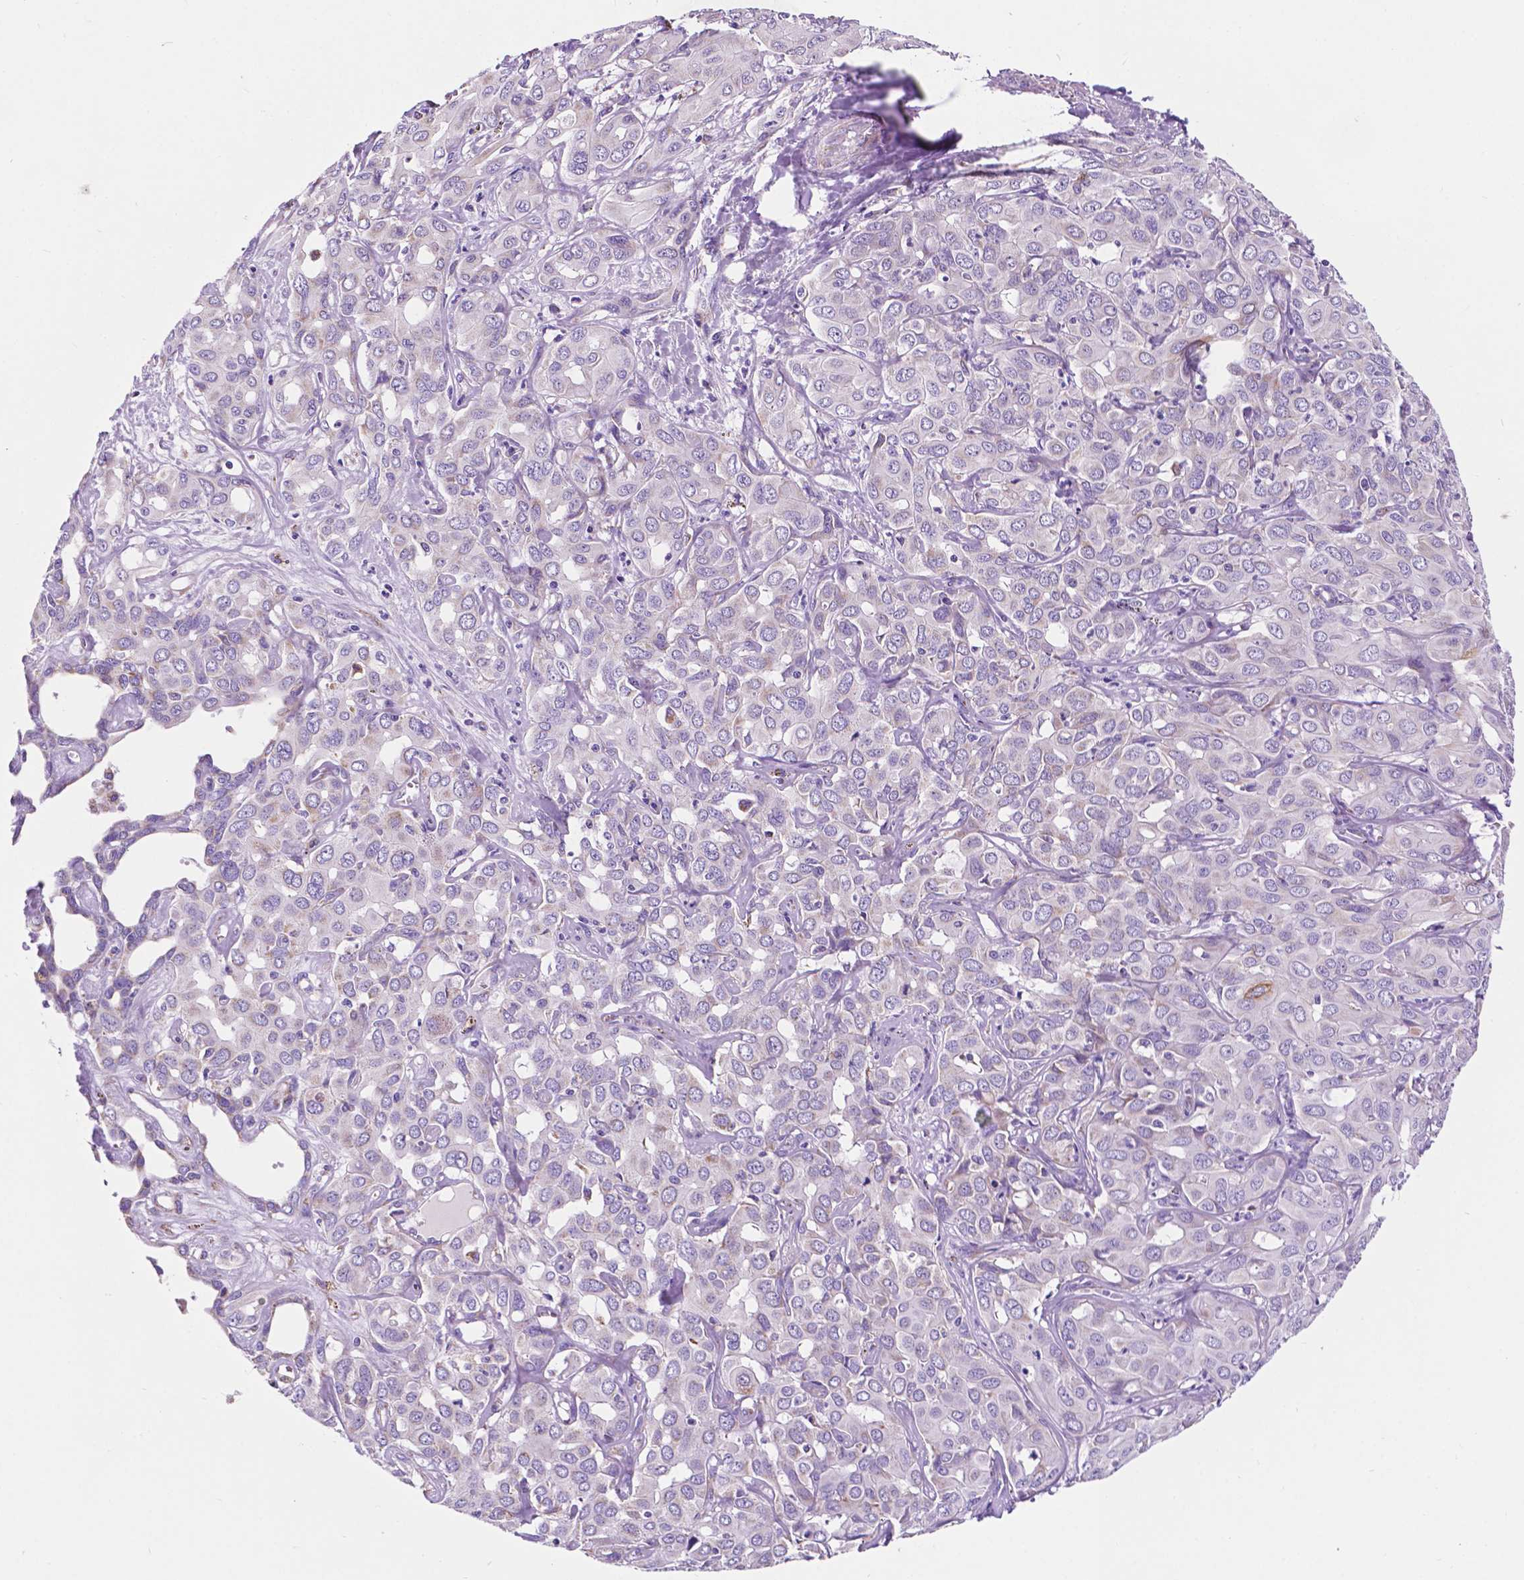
{"staining": {"intensity": "negative", "quantity": "none", "location": "none"}, "tissue": "liver cancer", "cell_type": "Tumor cells", "image_type": "cancer", "snomed": [{"axis": "morphology", "description": "Cholangiocarcinoma"}, {"axis": "topography", "description": "Liver"}], "caption": "The immunohistochemistry photomicrograph has no significant expression in tumor cells of liver cancer tissue. (Stains: DAB (3,3'-diaminobenzidine) IHC with hematoxylin counter stain, Microscopy: brightfield microscopy at high magnification).", "gene": "TRPV5", "patient": {"sex": "female", "age": 60}}